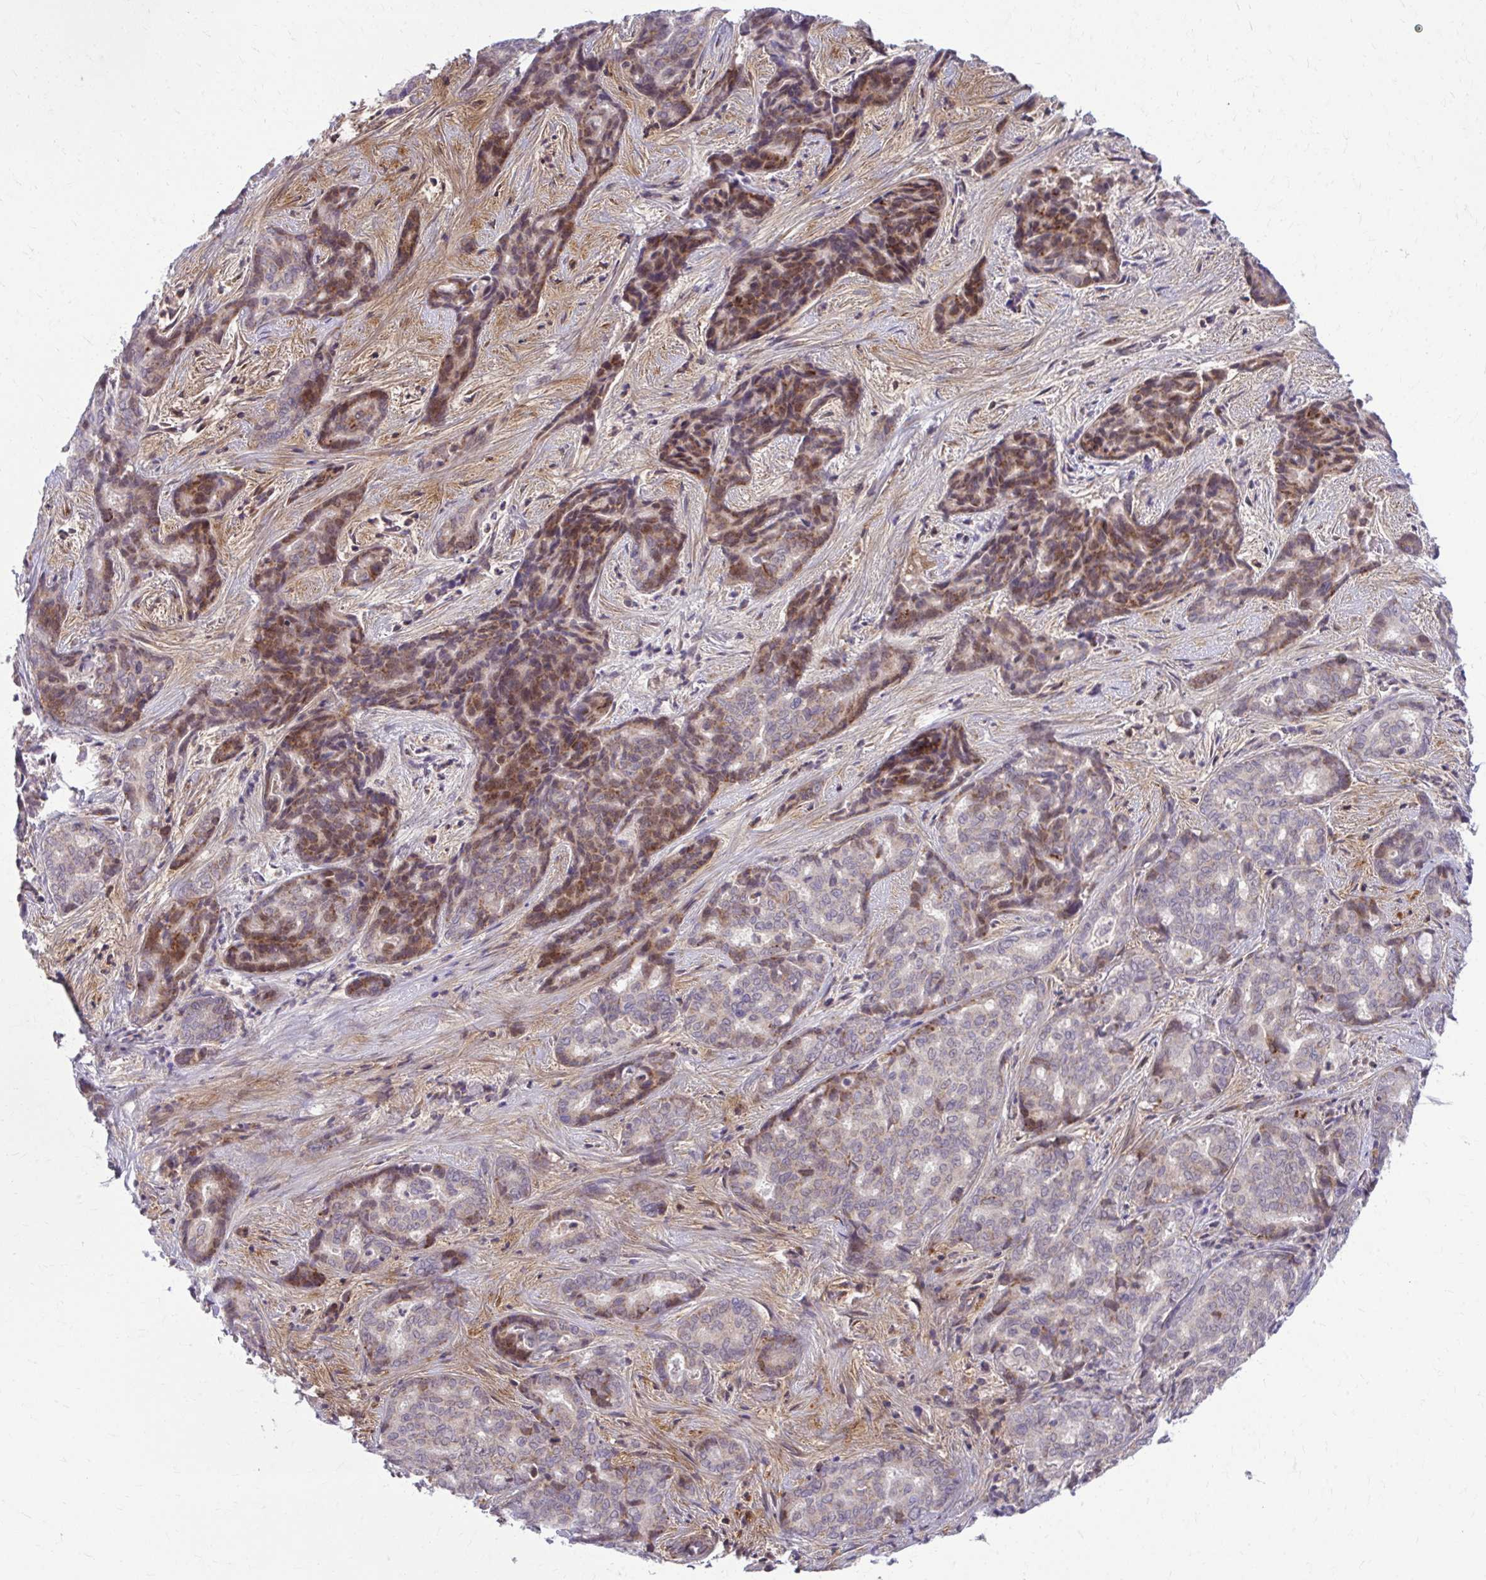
{"staining": {"intensity": "moderate", "quantity": "25%-75%", "location": "cytoplasmic/membranous"}, "tissue": "liver cancer", "cell_type": "Tumor cells", "image_type": "cancer", "snomed": [{"axis": "morphology", "description": "Cholangiocarcinoma"}, {"axis": "topography", "description": "Liver"}], "caption": "Protein staining by immunohistochemistry (IHC) displays moderate cytoplasmic/membranous staining in about 25%-75% of tumor cells in cholangiocarcinoma (liver).", "gene": "C16orf54", "patient": {"sex": "female", "age": 64}}